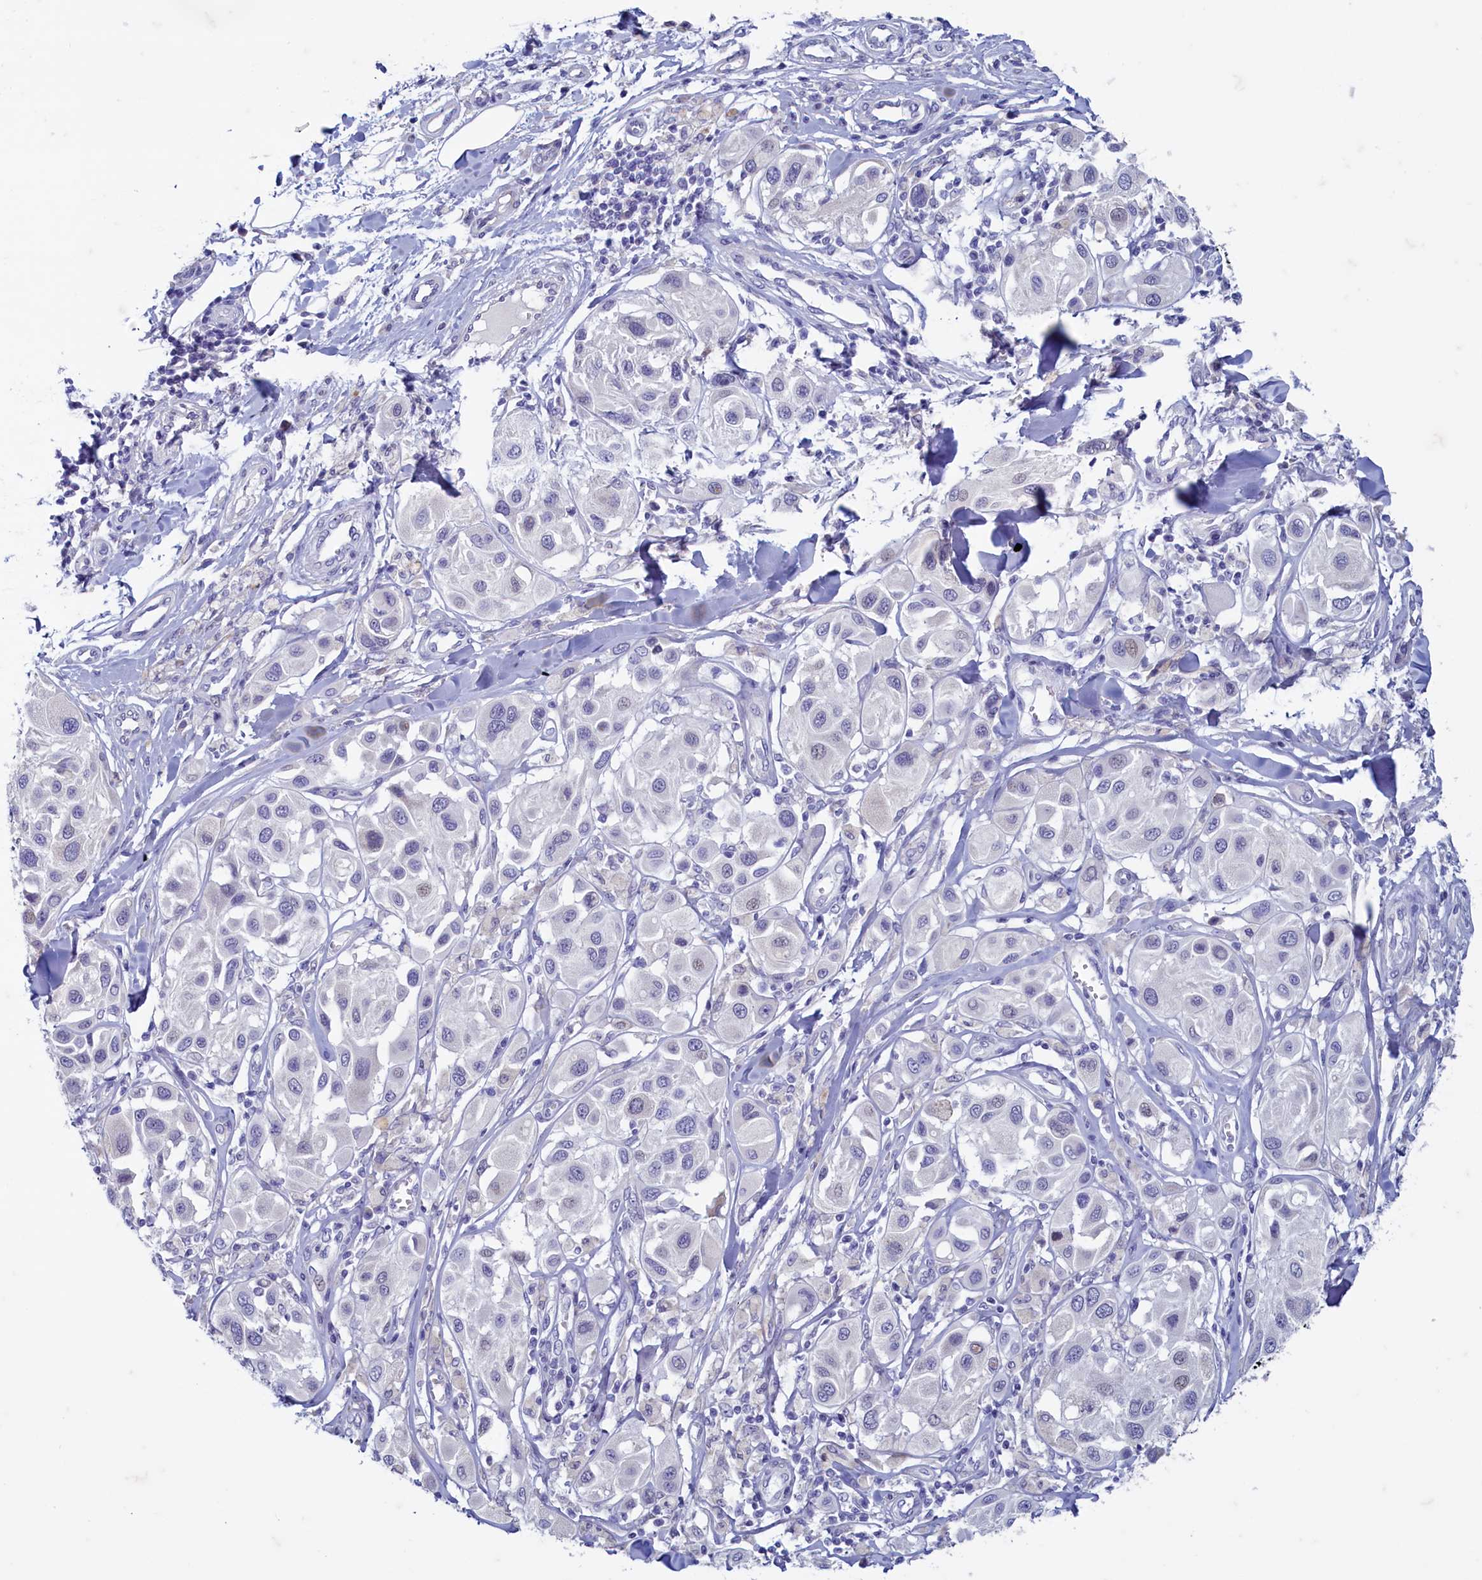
{"staining": {"intensity": "negative", "quantity": "none", "location": "none"}, "tissue": "melanoma", "cell_type": "Tumor cells", "image_type": "cancer", "snomed": [{"axis": "morphology", "description": "Malignant melanoma, Metastatic site"}, {"axis": "topography", "description": "Skin"}], "caption": "This micrograph is of malignant melanoma (metastatic site) stained with immunohistochemistry to label a protein in brown with the nuclei are counter-stained blue. There is no positivity in tumor cells. The staining is performed using DAB brown chromogen with nuclei counter-stained in using hematoxylin.", "gene": "MAP1LC3A", "patient": {"sex": "male", "age": 41}}